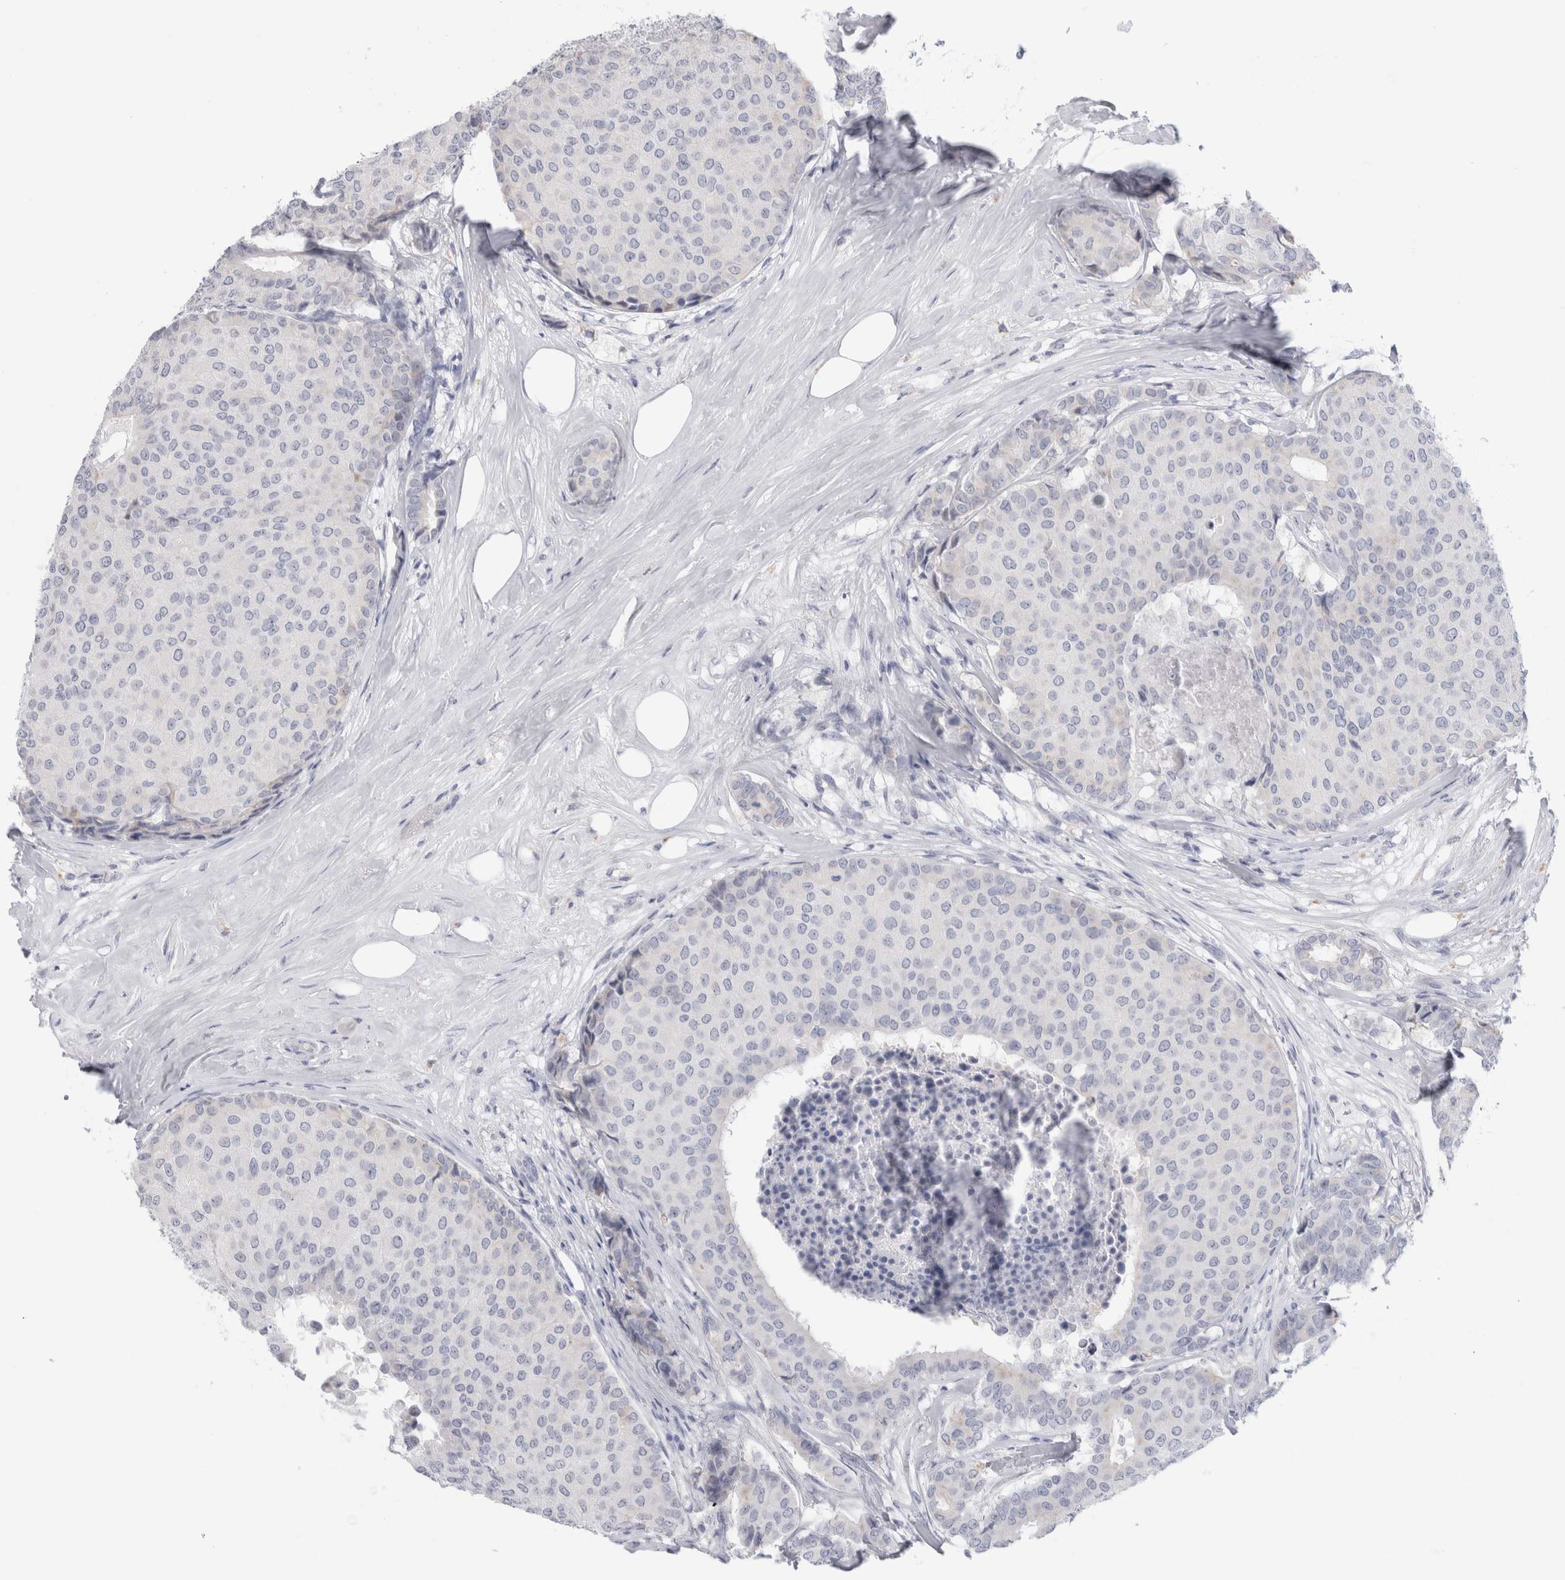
{"staining": {"intensity": "negative", "quantity": "none", "location": "none"}, "tissue": "breast cancer", "cell_type": "Tumor cells", "image_type": "cancer", "snomed": [{"axis": "morphology", "description": "Duct carcinoma"}, {"axis": "topography", "description": "Breast"}], "caption": "A photomicrograph of breast cancer stained for a protein displays no brown staining in tumor cells.", "gene": "ANKMY1", "patient": {"sex": "female", "age": 75}}